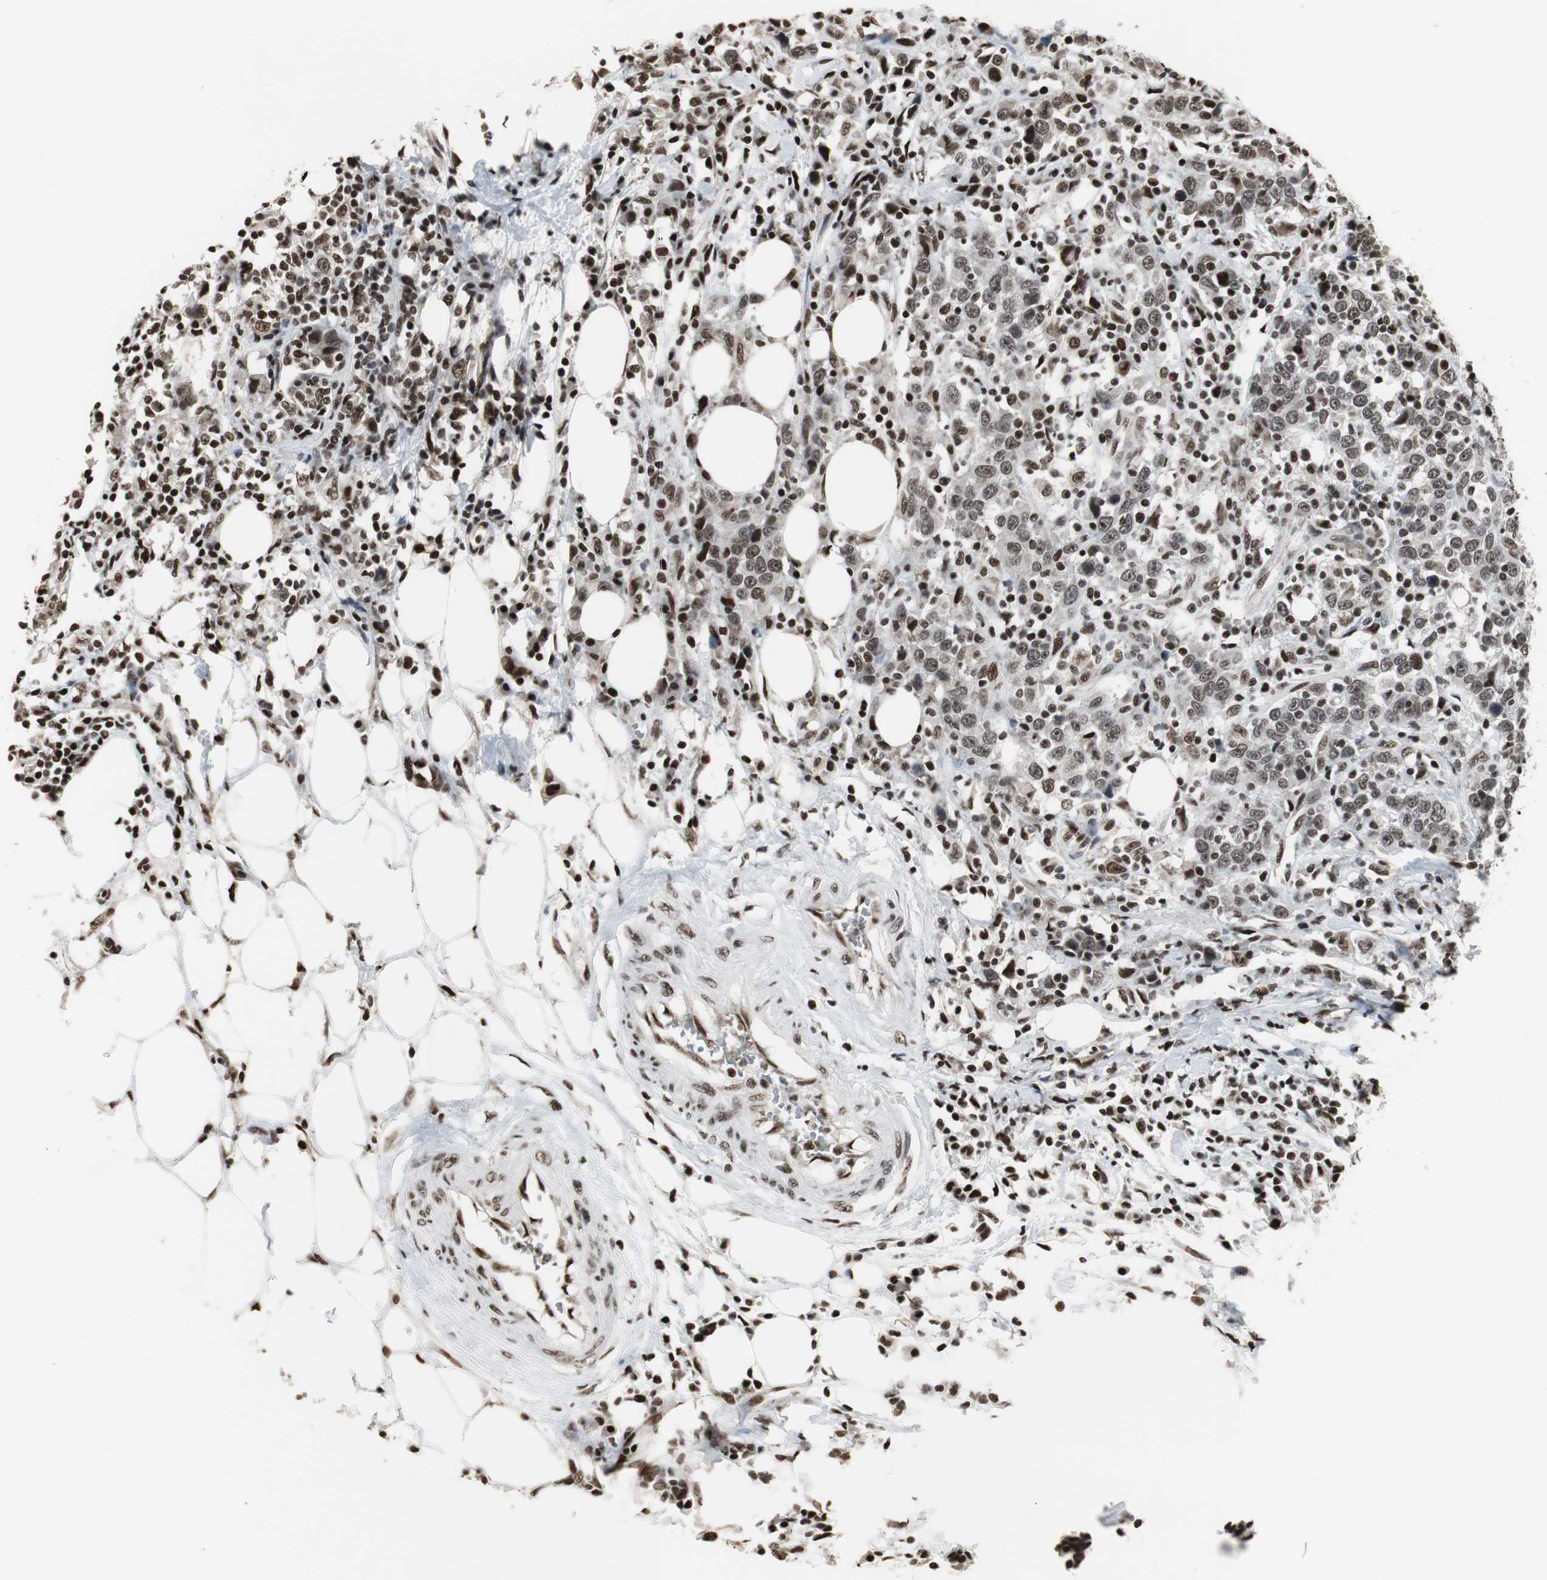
{"staining": {"intensity": "strong", "quantity": ">75%", "location": "cytoplasmic/membranous,nuclear"}, "tissue": "urothelial cancer", "cell_type": "Tumor cells", "image_type": "cancer", "snomed": [{"axis": "morphology", "description": "Urothelial carcinoma, High grade"}, {"axis": "topography", "description": "Urinary bladder"}], "caption": "An immunohistochemistry histopathology image of neoplastic tissue is shown. Protein staining in brown highlights strong cytoplasmic/membranous and nuclear positivity in urothelial carcinoma (high-grade) within tumor cells.", "gene": "PARN", "patient": {"sex": "male", "age": 61}}